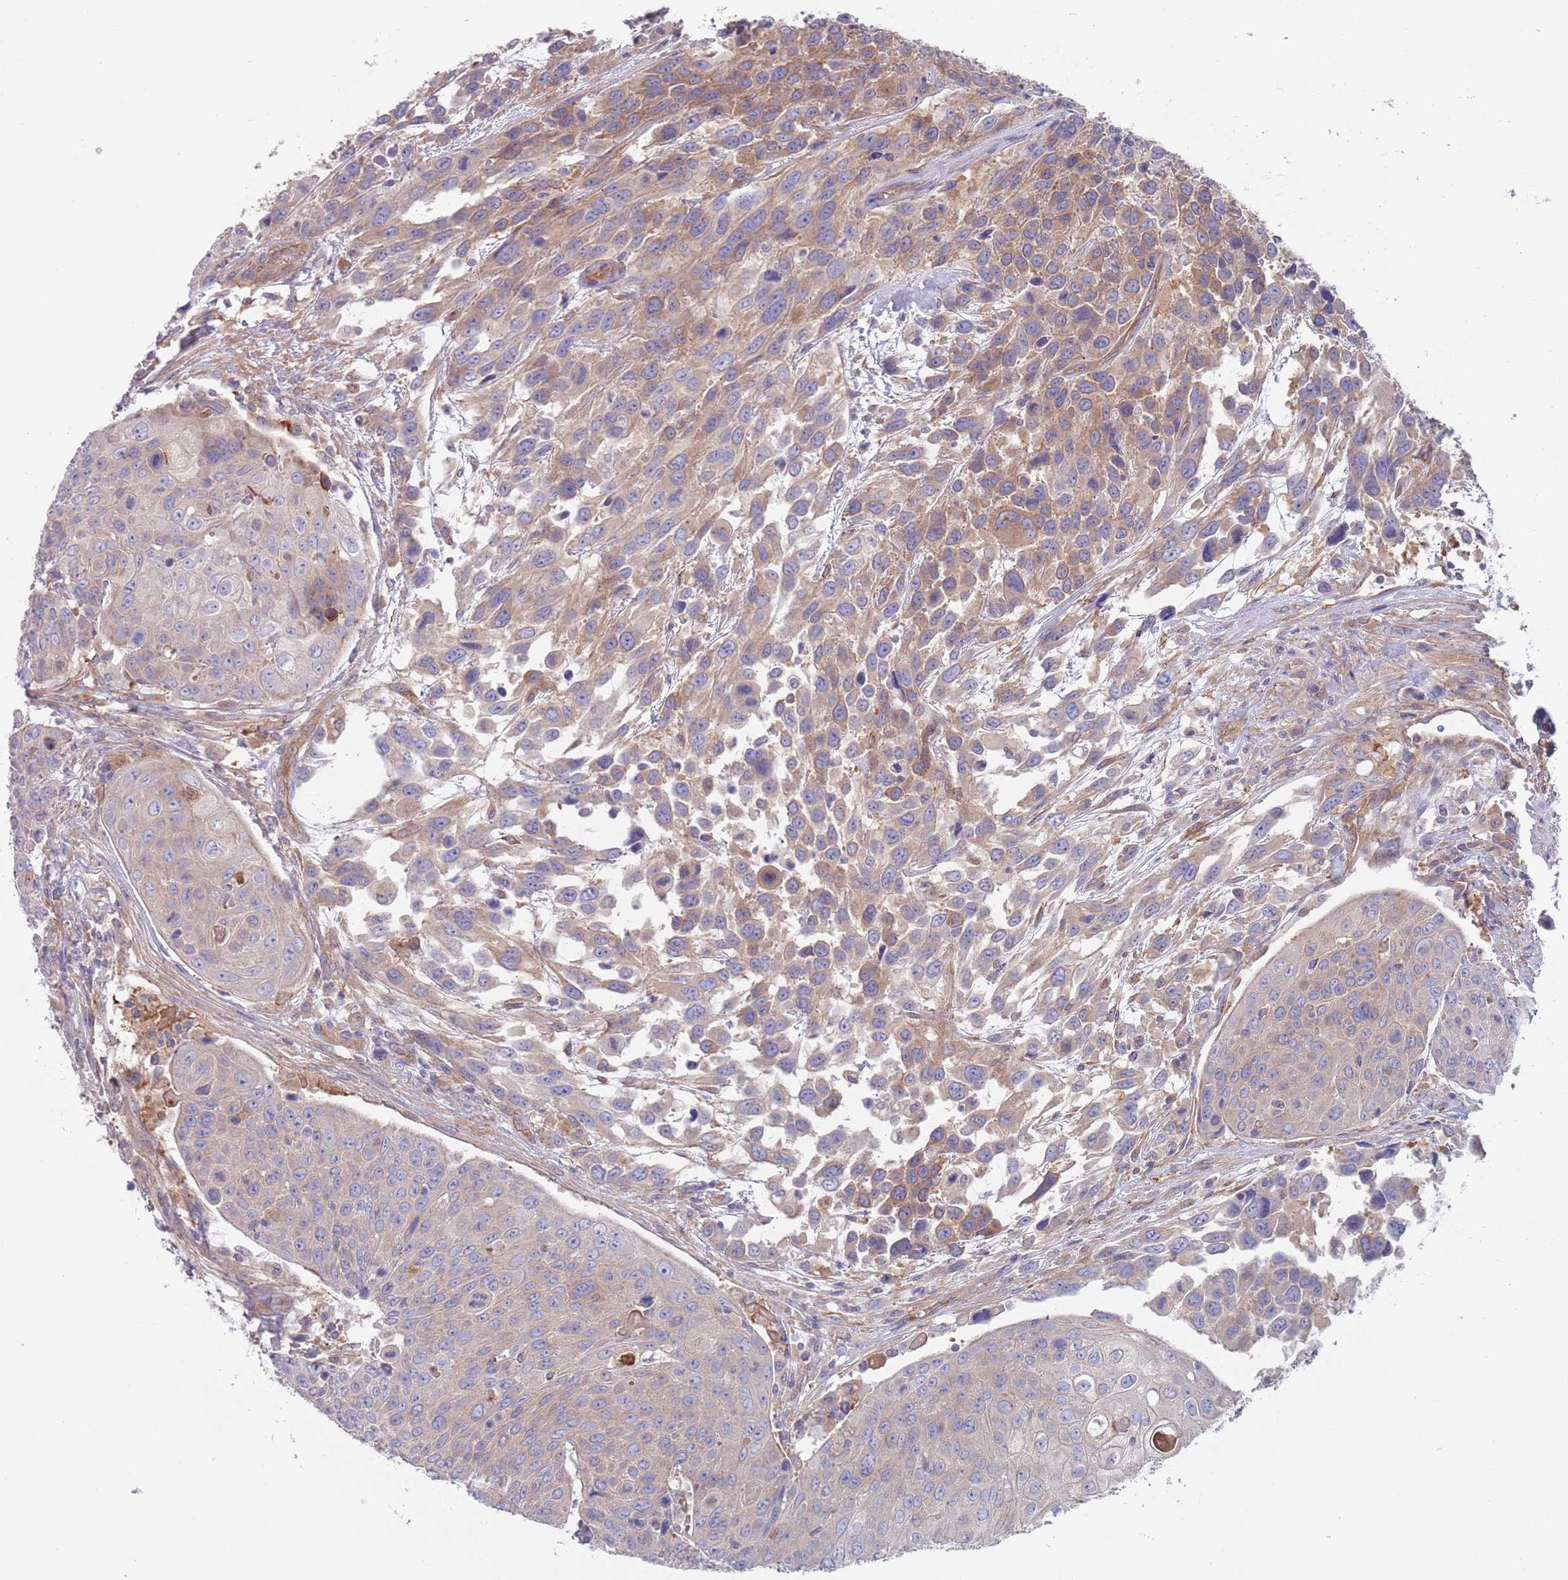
{"staining": {"intensity": "moderate", "quantity": "25%-75%", "location": "cytoplasmic/membranous"}, "tissue": "urothelial cancer", "cell_type": "Tumor cells", "image_type": "cancer", "snomed": [{"axis": "morphology", "description": "Urothelial carcinoma, High grade"}, {"axis": "topography", "description": "Urinary bladder"}], "caption": "This is an image of immunohistochemistry (IHC) staining of urothelial cancer, which shows moderate positivity in the cytoplasmic/membranous of tumor cells.", "gene": "APPL2", "patient": {"sex": "female", "age": 70}}